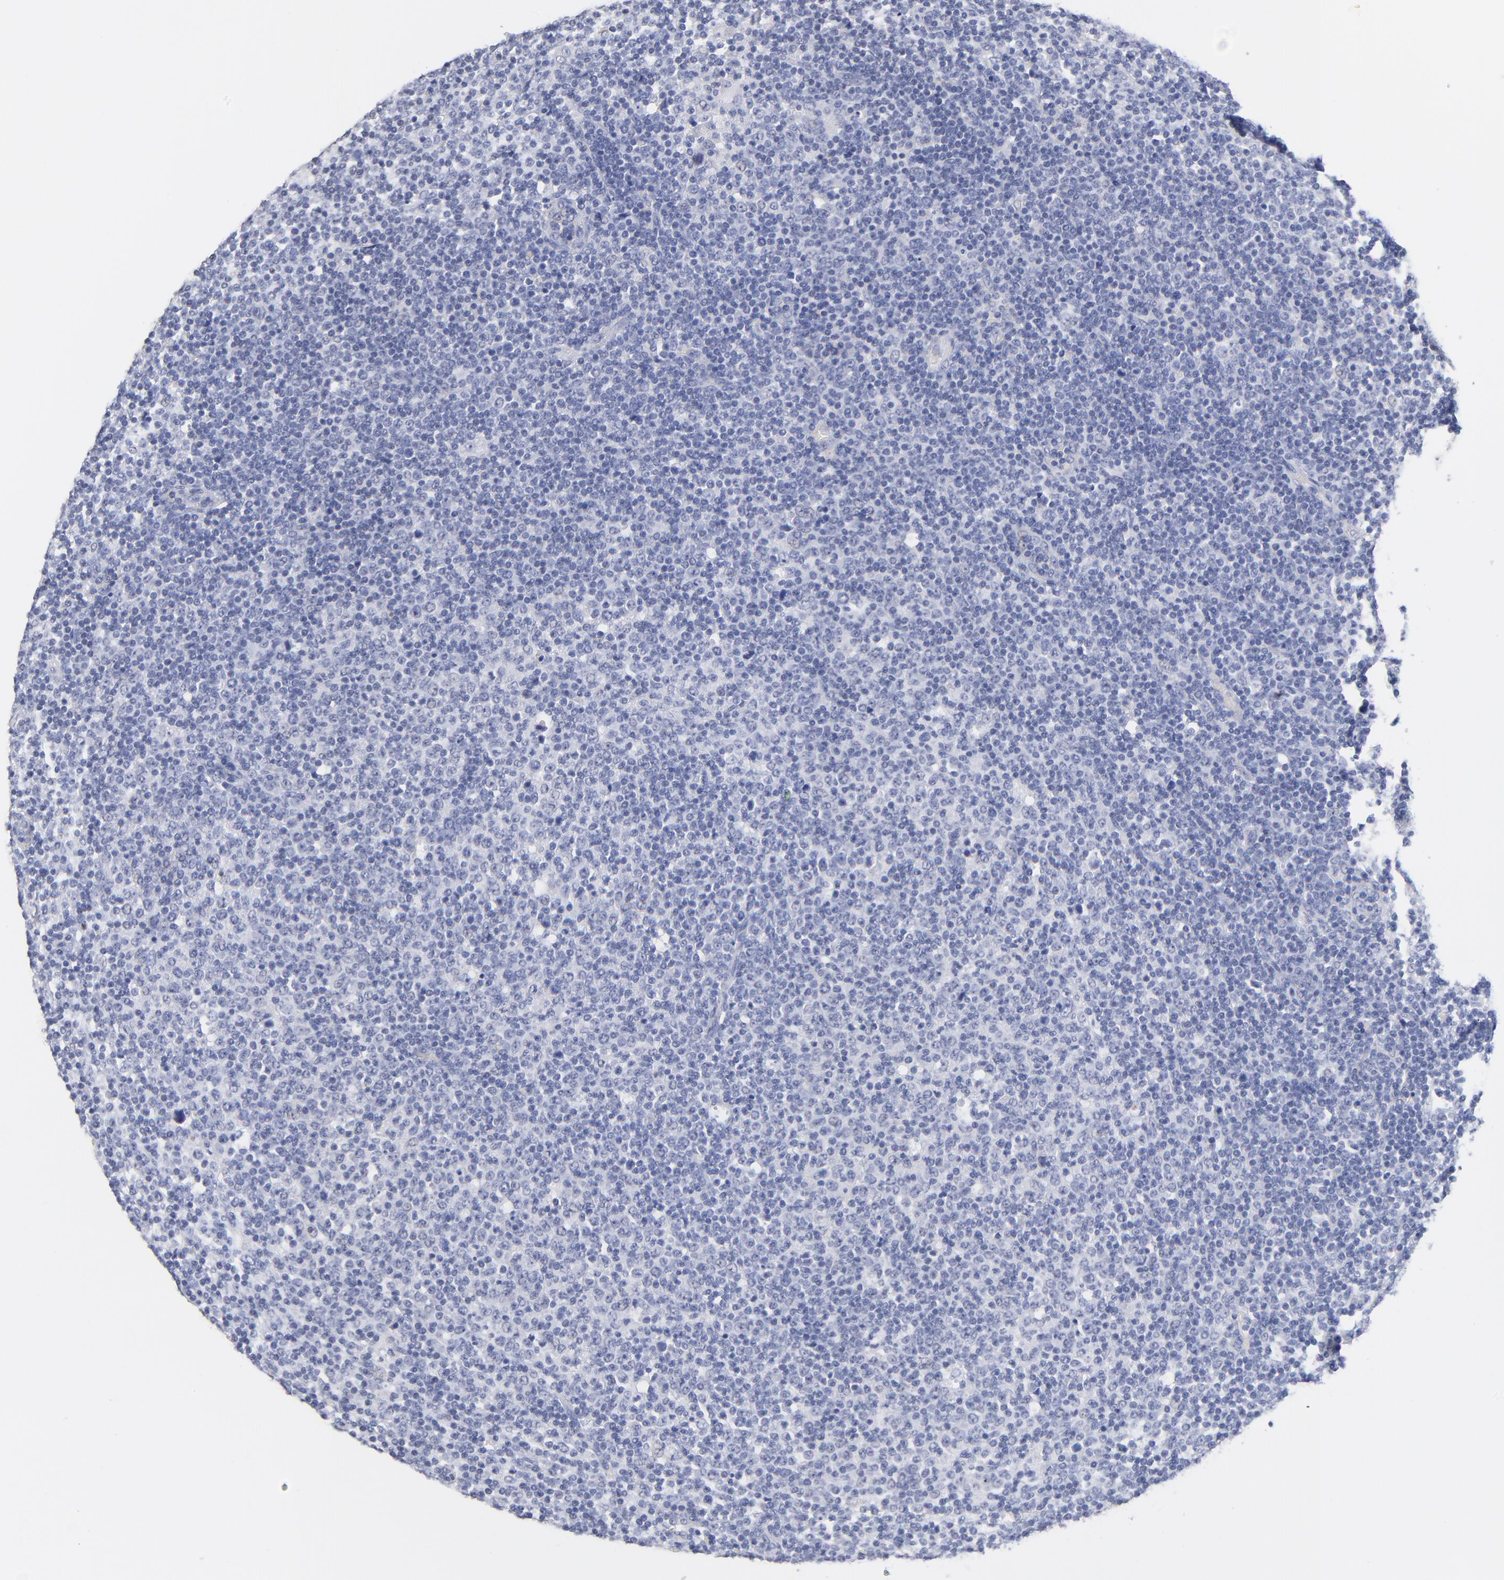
{"staining": {"intensity": "negative", "quantity": "none", "location": "none"}, "tissue": "lymphoma", "cell_type": "Tumor cells", "image_type": "cancer", "snomed": [{"axis": "morphology", "description": "Malignant lymphoma, non-Hodgkin's type, Low grade"}, {"axis": "topography", "description": "Lymph node"}], "caption": "The micrograph displays no staining of tumor cells in malignant lymphoma, non-Hodgkin's type (low-grade).", "gene": "ZNF74", "patient": {"sex": "male", "age": 70}}